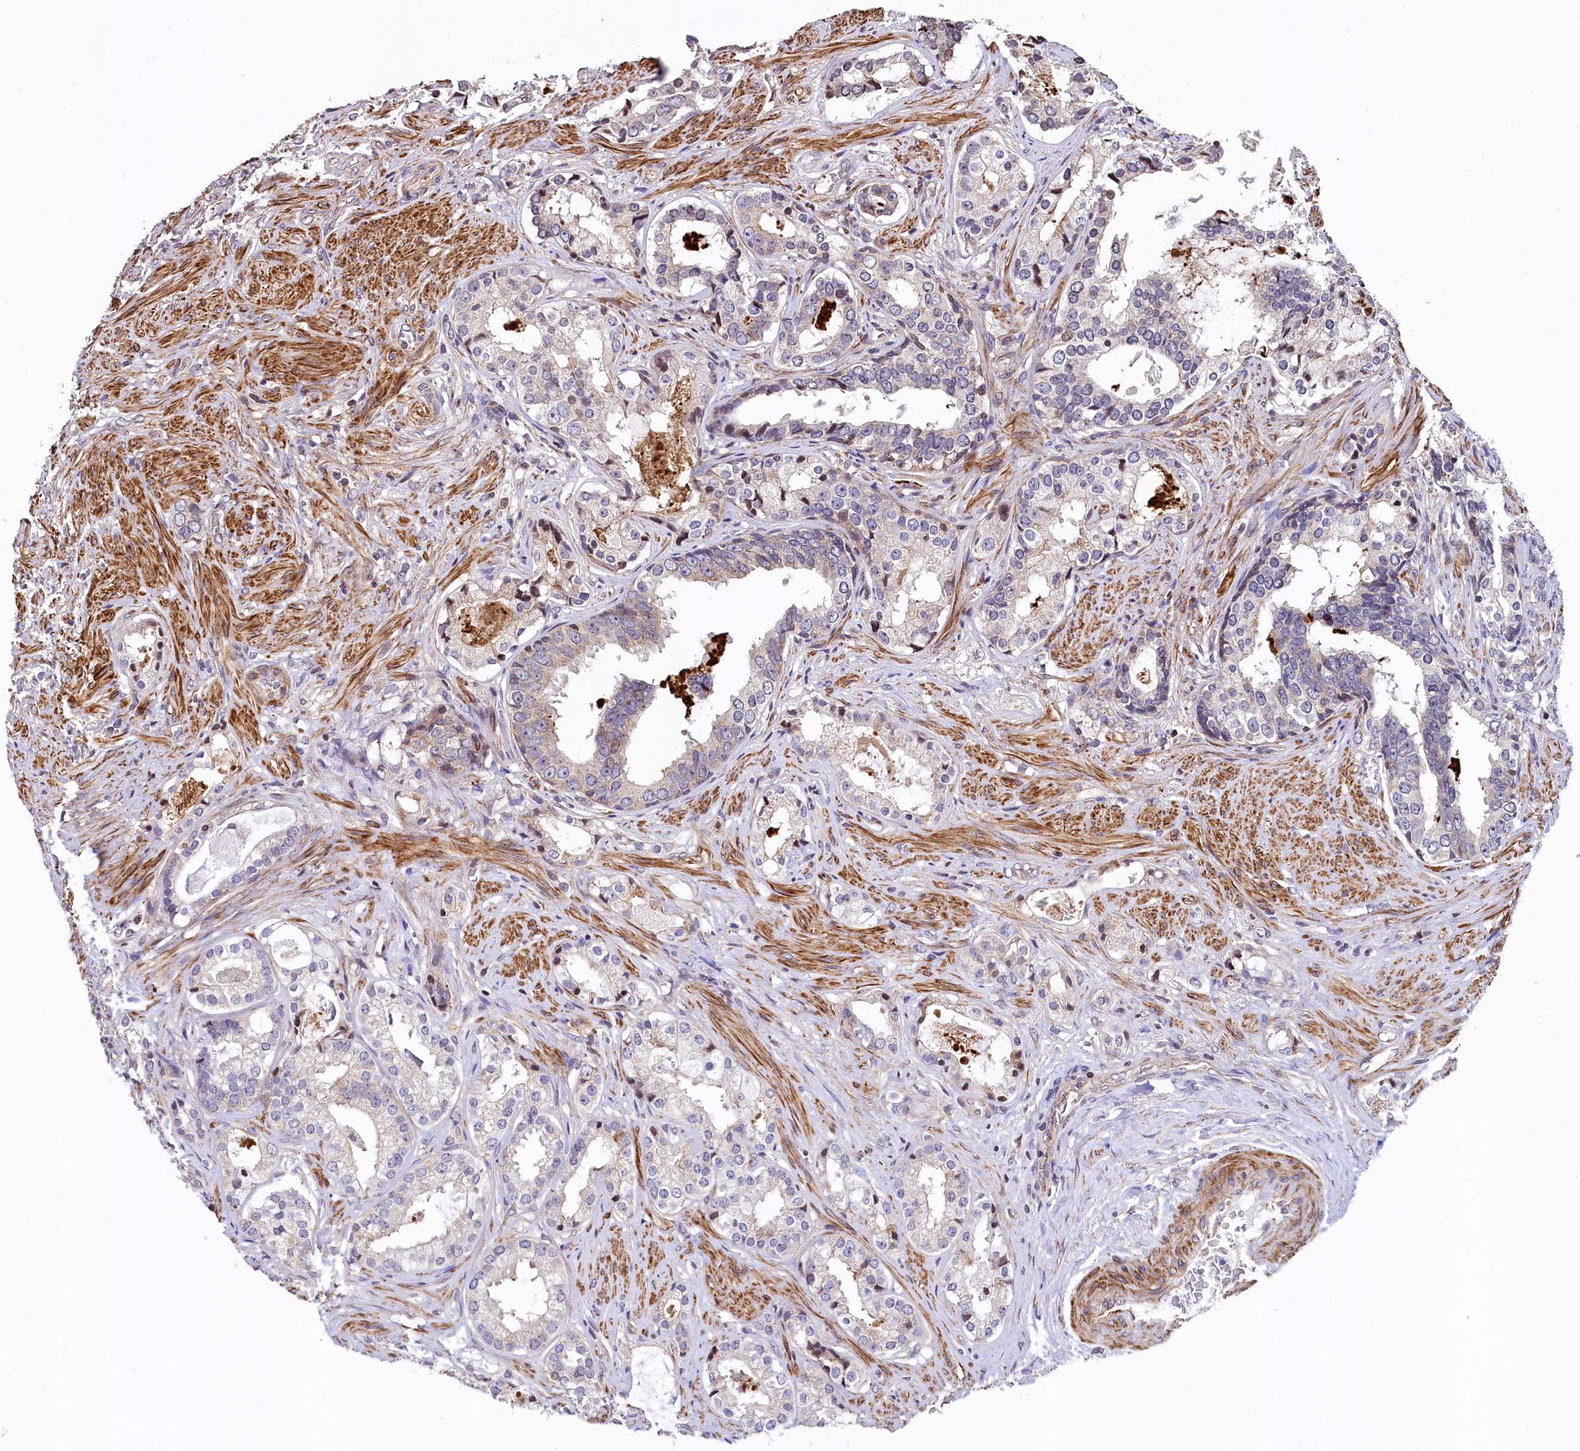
{"staining": {"intensity": "negative", "quantity": "none", "location": "none"}, "tissue": "prostate cancer", "cell_type": "Tumor cells", "image_type": "cancer", "snomed": [{"axis": "morphology", "description": "Adenocarcinoma, High grade"}, {"axis": "topography", "description": "Prostate"}], "caption": "Immunohistochemical staining of human prostate adenocarcinoma (high-grade) exhibits no significant positivity in tumor cells.", "gene": "ZNF2", "patient": {"sex": "male", "age": 58}}